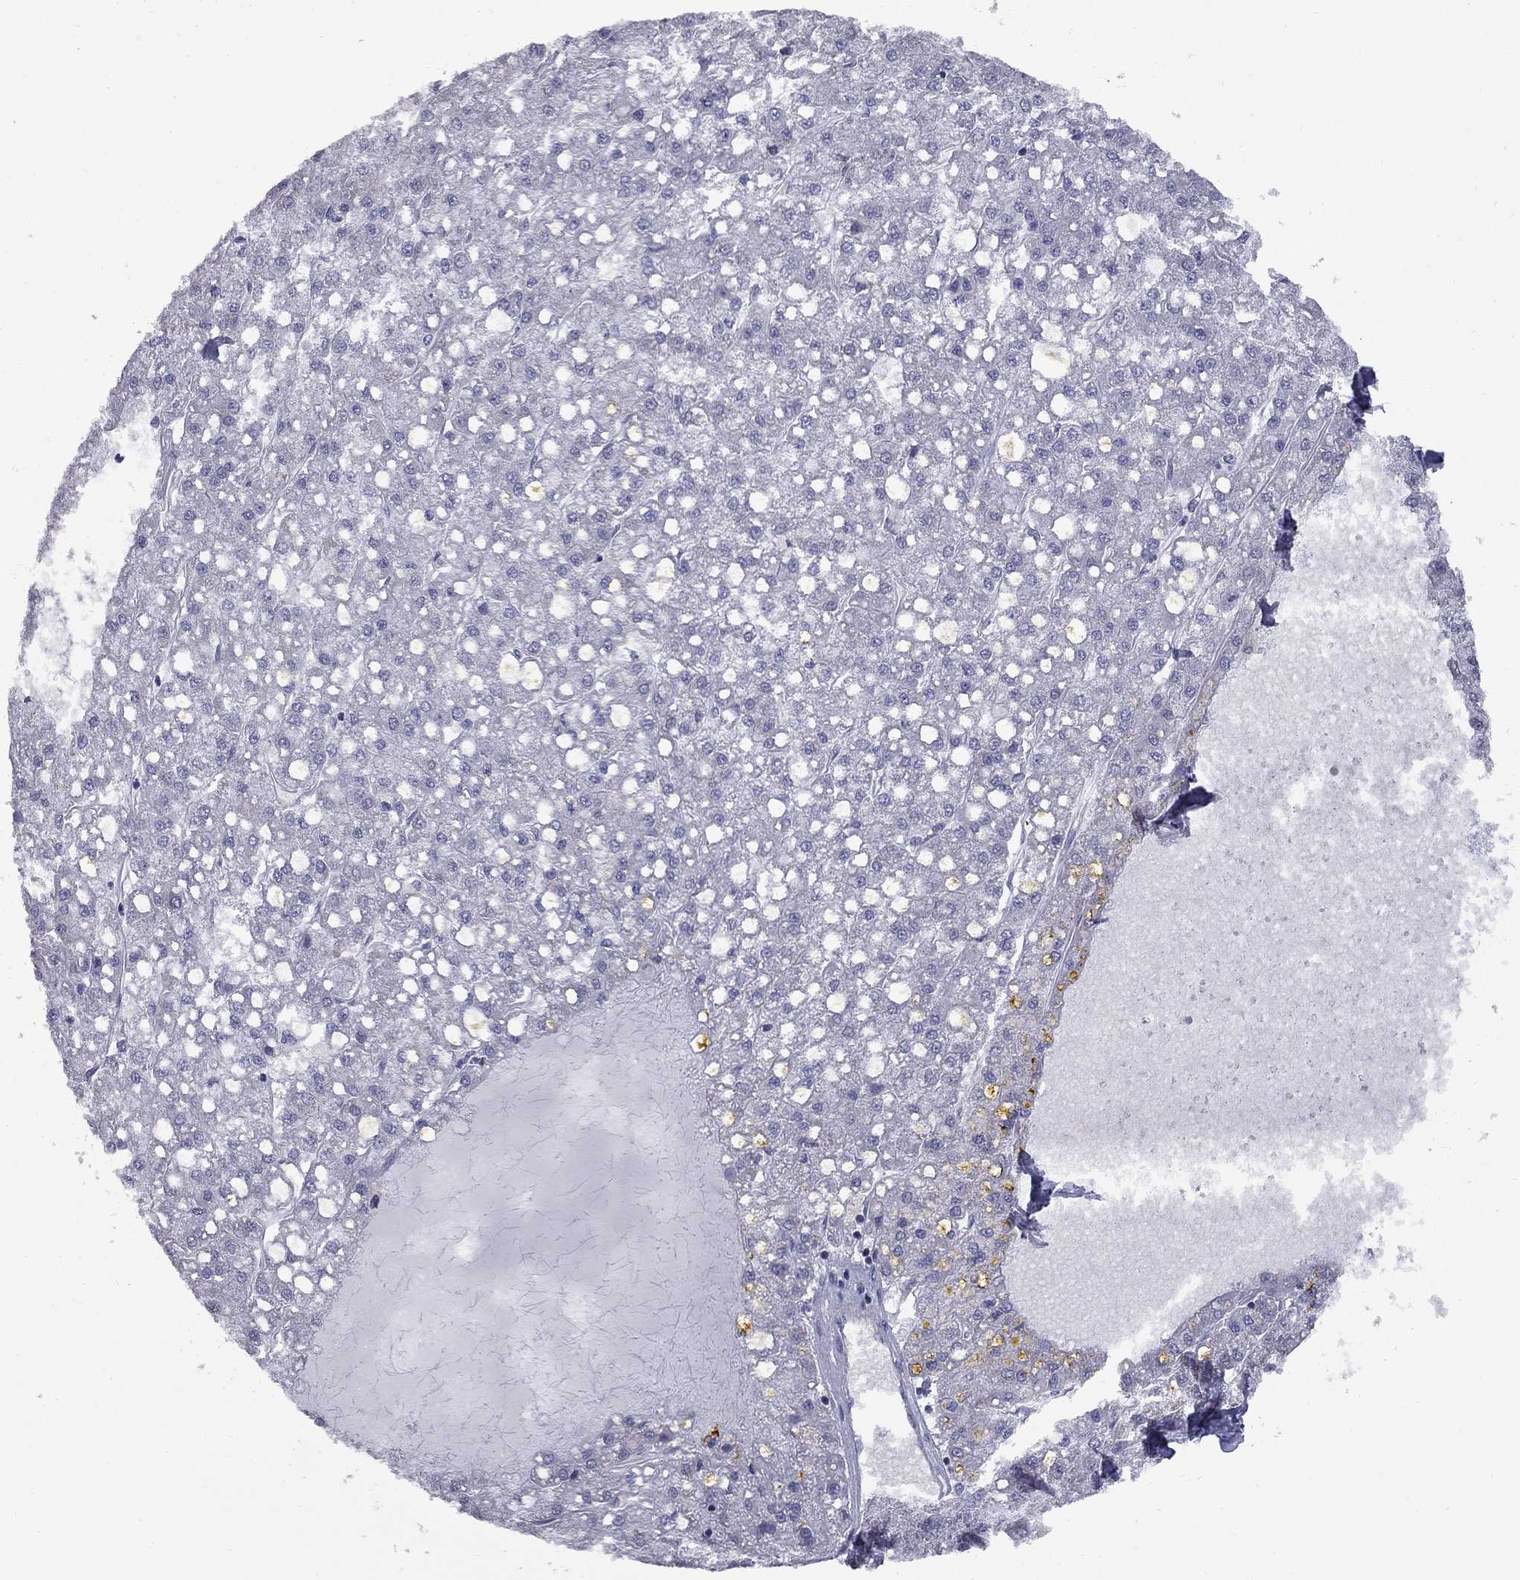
{"staining": {"intensity": "negative", "quantity": "none", "location": "none"}, "tissue": "liver cancer", "cell_type": "Tumor cells", "image_type": "cancer", "snomed": [{"axis": "morphology", "description": "Carcinoma, Hepatocellular, NOS"}, {"axis": "topography", "description": "Liver"}], "caption": "Tumor cells show no significant expression in liver cancer (hepatocellular carcinoma).", "gene": "HTR4", "patient": {"sex": "male", "age": 67}}